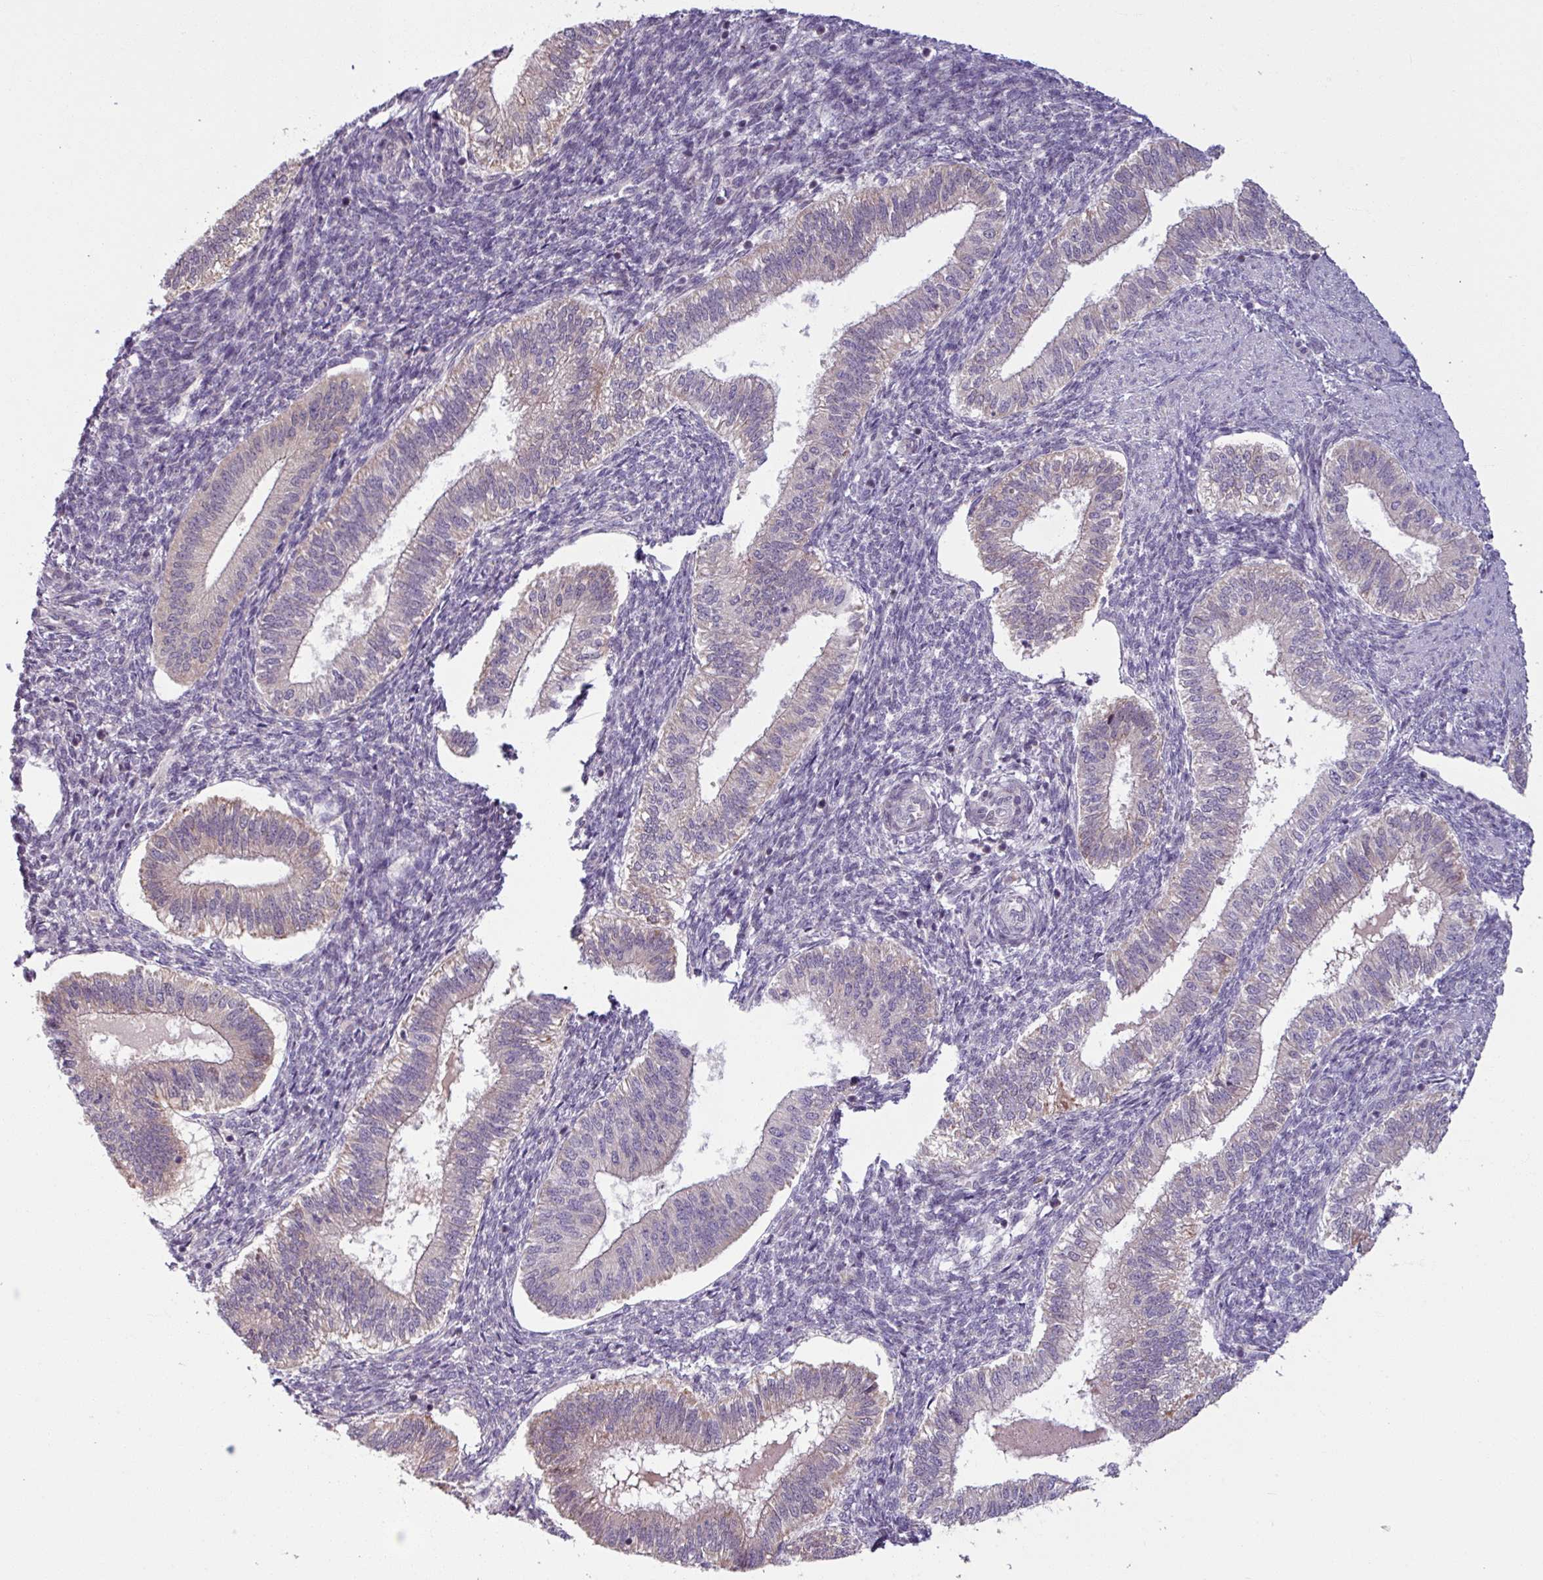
{"staining": {"intensity": "negative", "quantity": "none", "location": "none"}, "tissue": "endometrium", "cell_type": "Cells in endometrial stroma", "image_type": "normal", "snomed": [{"axis": "morphology", "description": "Normal tissue, NOS"}, {"axis": "topography", "description": "Endometrium"}], "caption": "Immunohistochemical staining of unremarkable endometrium exhibits no significant expression in cells in endometrial stroma.", "gene": "OGFOD3", "patient": {"sex": "female", "age": 25}}